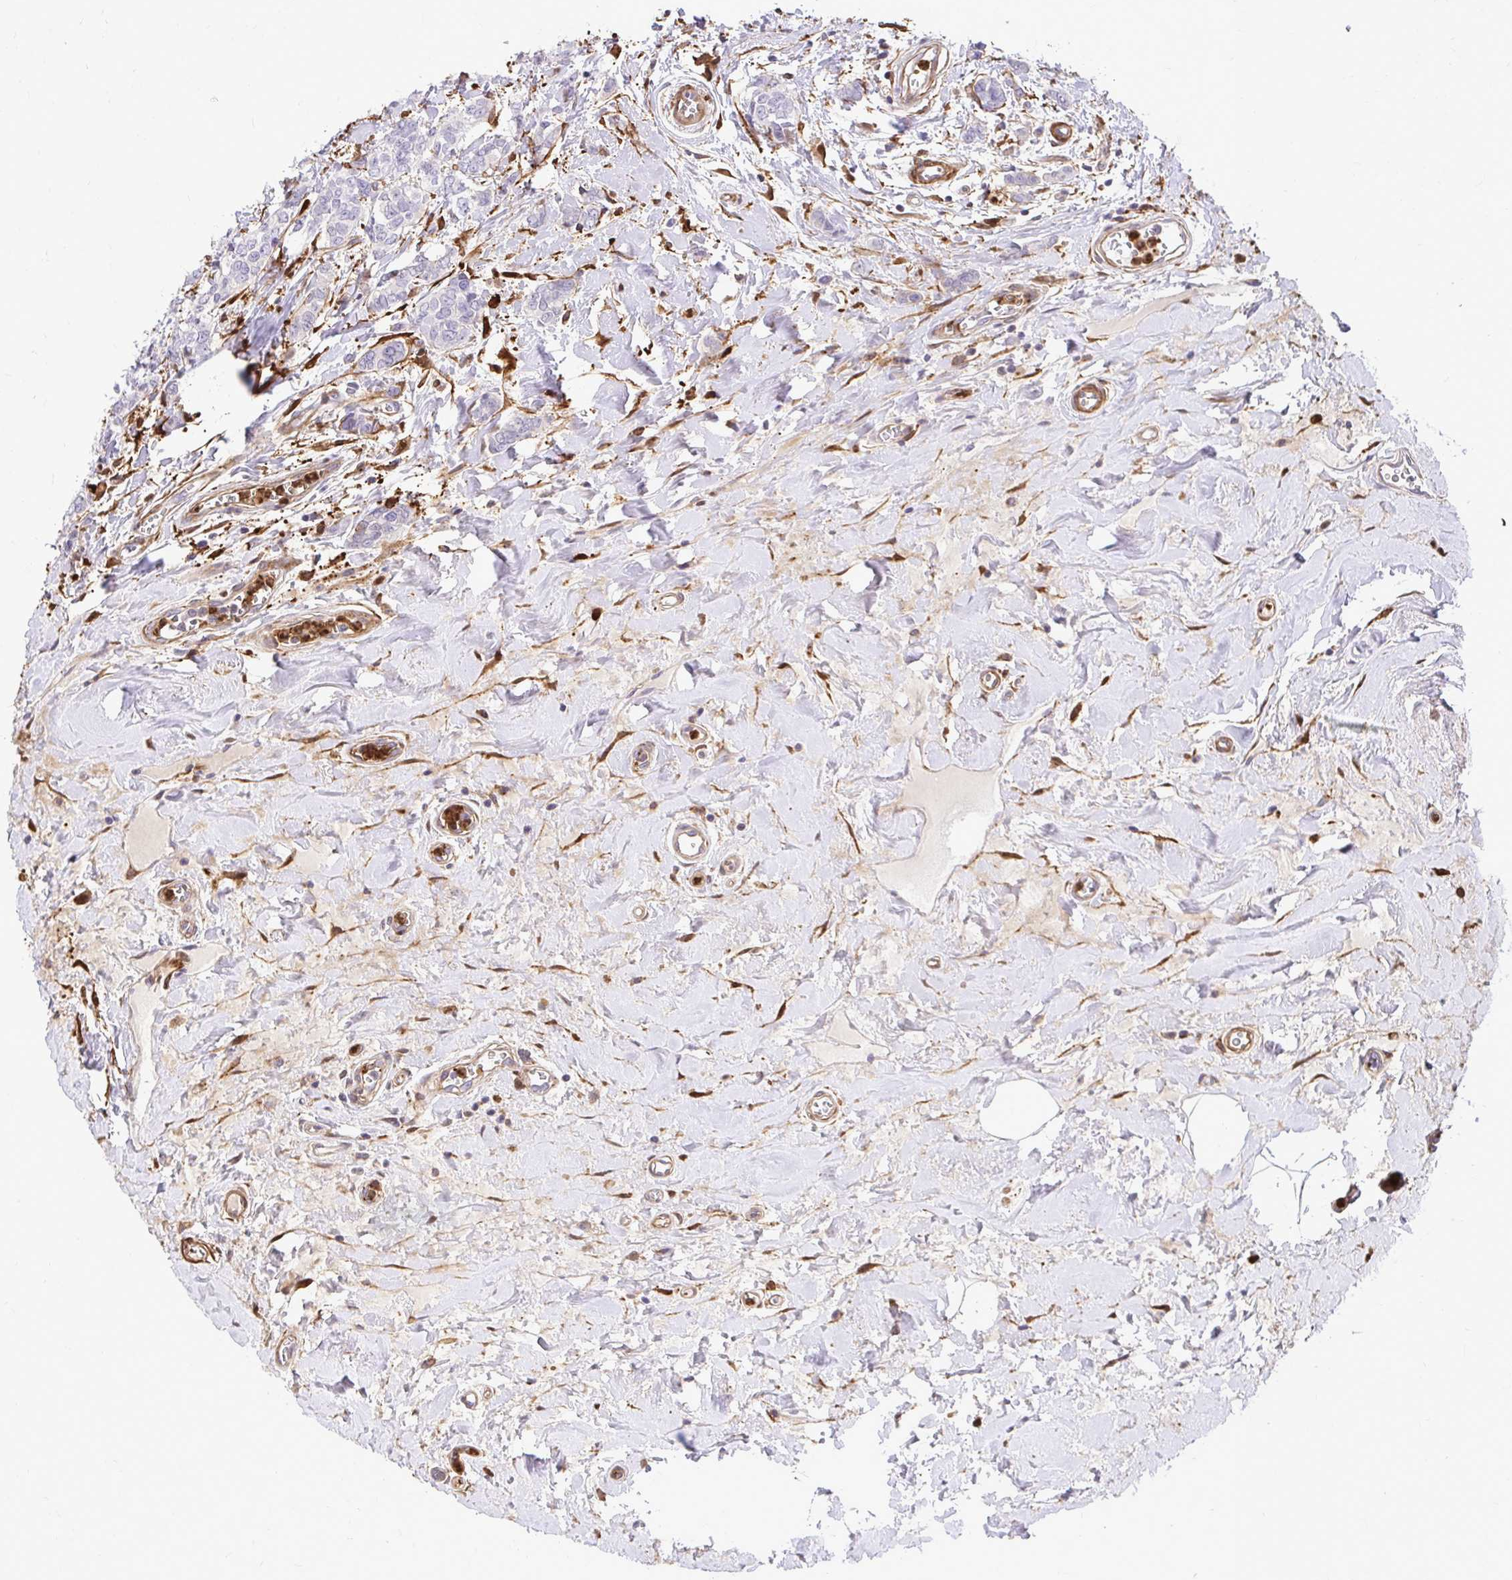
{"staining": {"intensity": "negative", "quantity": "none", "location": "none"}, "tissue": "breast cancer", "cell_type": "Tumor cells", "image_type": "cancer", "snomed": [{"axis": "morphology", "description": "Duct carcinoma"}, {"axis": "topography", "description": "Breast"}], "caption": "There is no significant positivity in tumor cells of intraductal carcinoma (breast).", "gene": "GSN", "patient": {"sex": "female", "age": 61}}